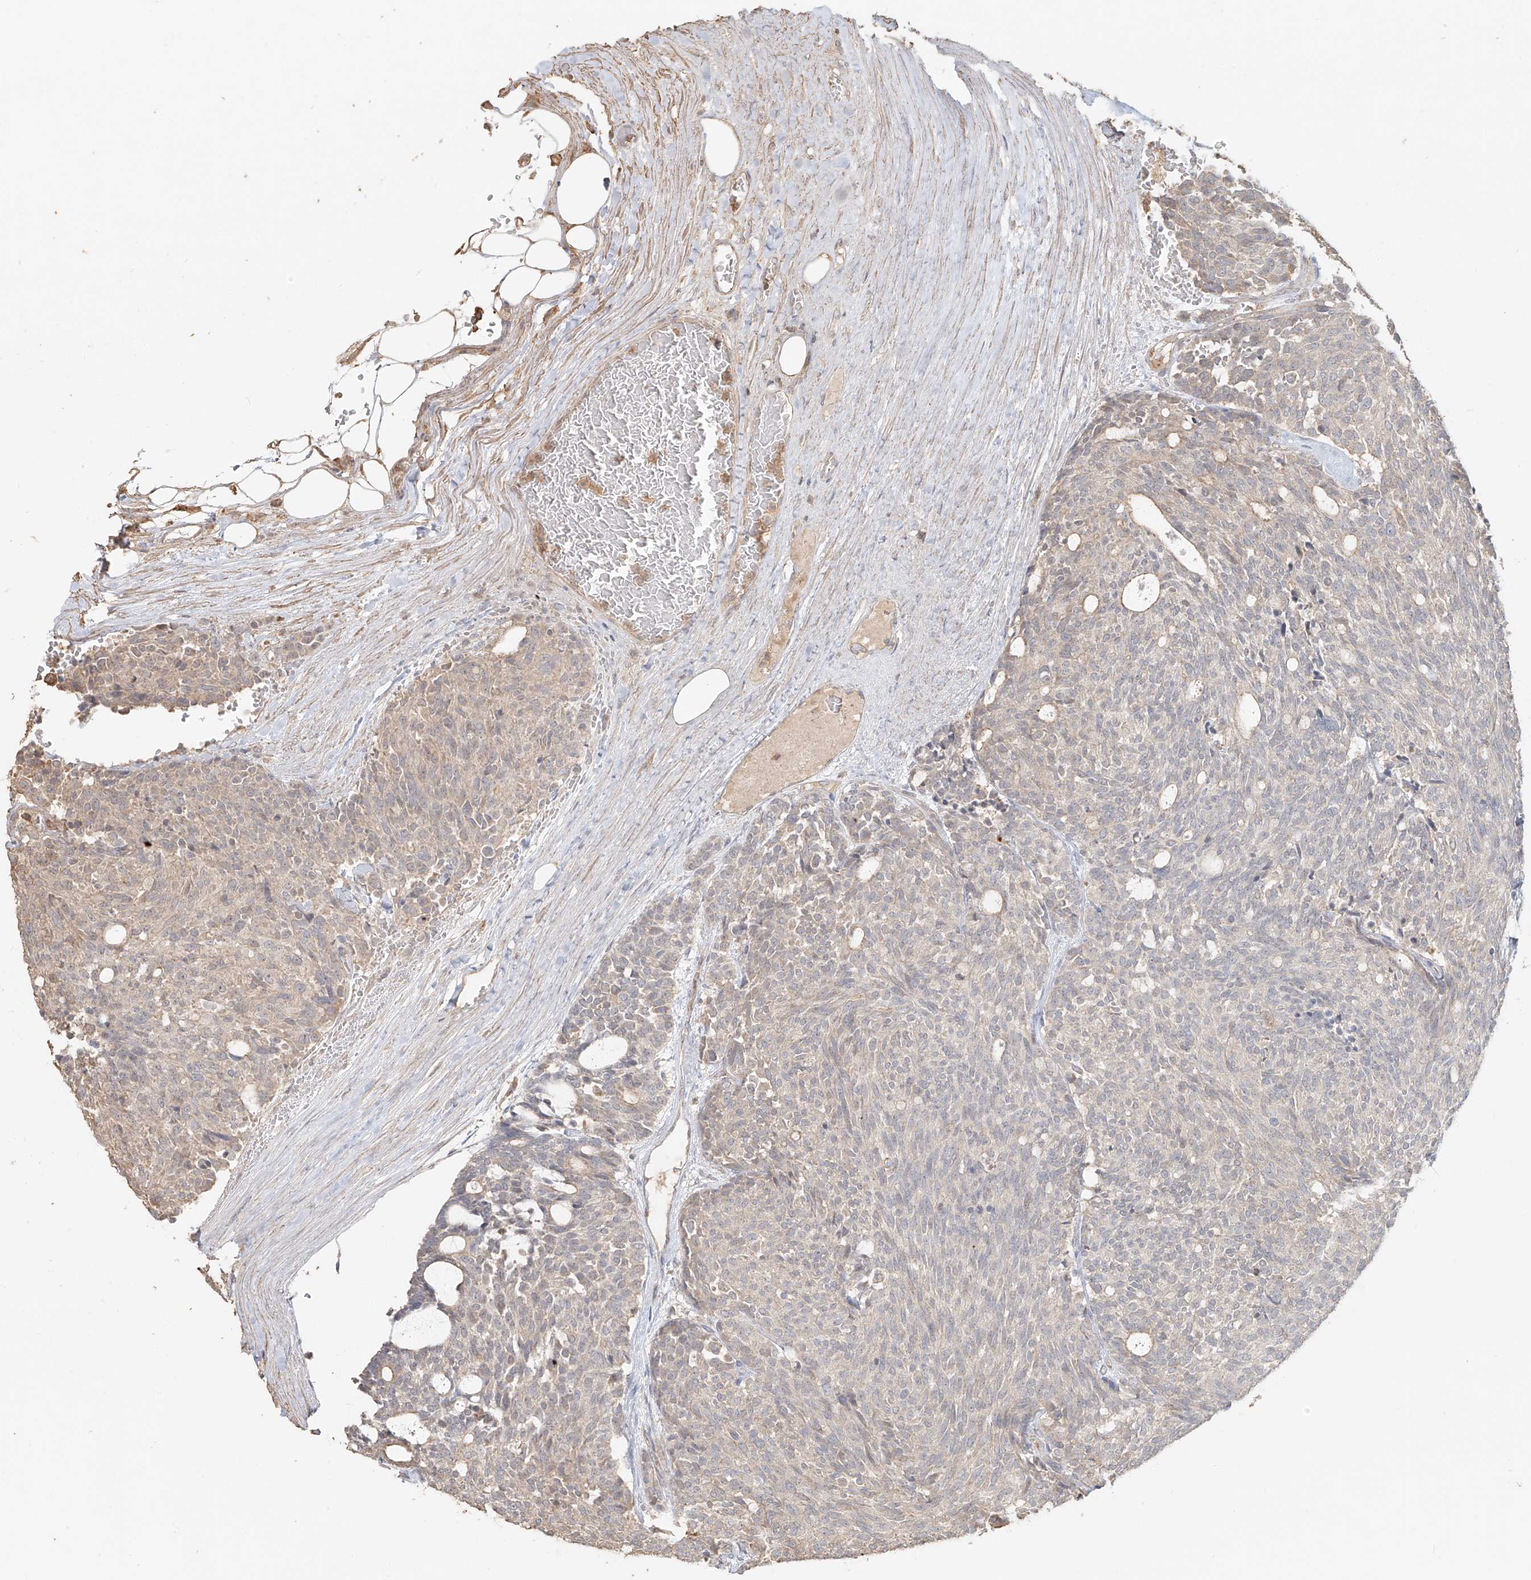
{"staining": {"intensity": "negative", "quantity": "none", "location": "none"}, "tissue": "carcinoid", "cell_type": "Tumor cells", "image_type": "cancer", "snomed": [{"axis": "morphology", "description": "Carcinoid, malignant, NOS"}, {"axis": "topography", "description": "Pancreas"}], "caption": "Protein analysis of carcinoid displays no significant expression in tumor cells. (Stains: DAB immunohistochemistry (IHC) with hematoxylin counter stain, Microscopy: brightfield microscopy at high magnification).", "gene": "NPHS1", "patient": {"sex": "female", "age": 54}}